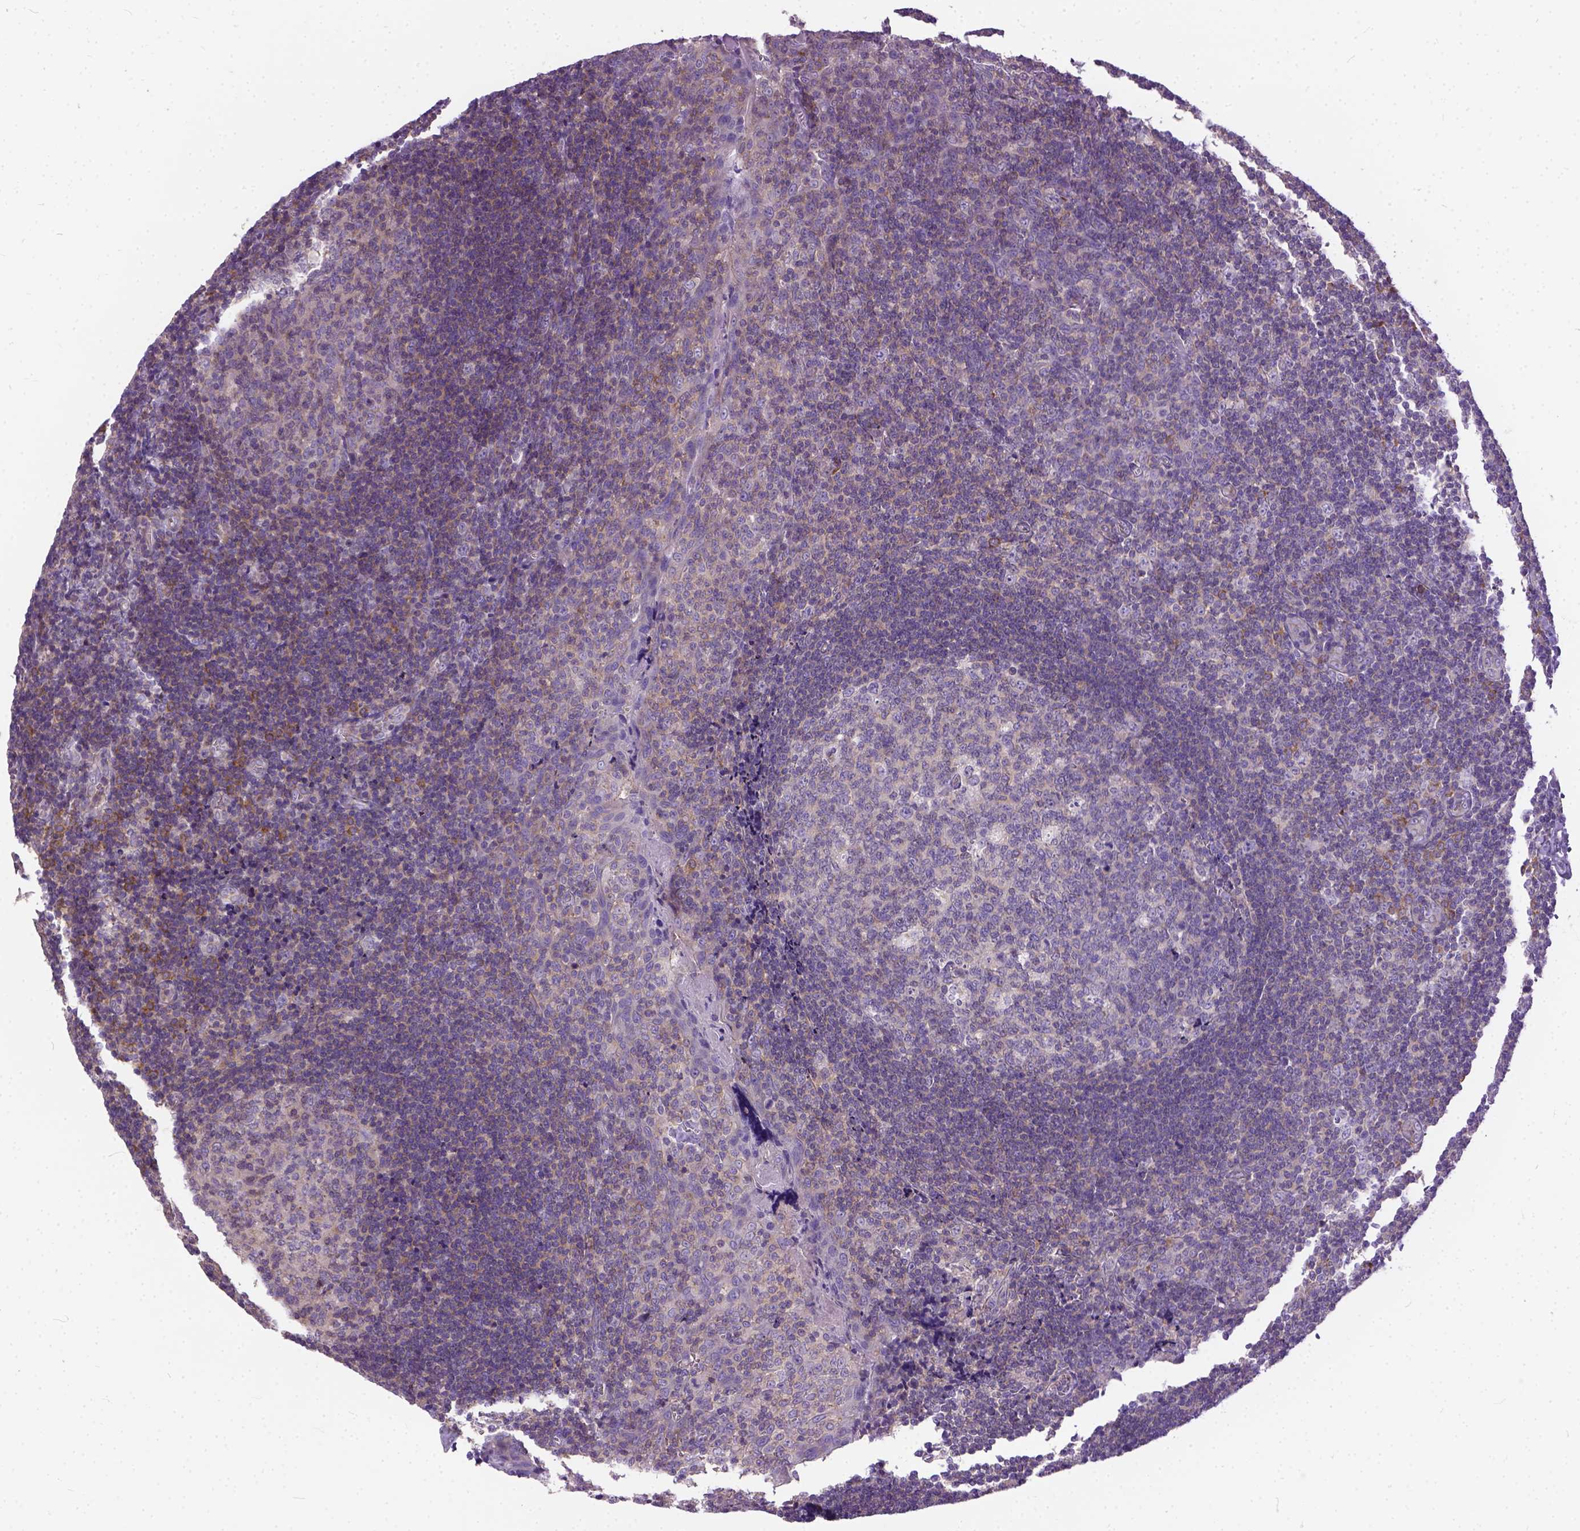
{"staining": {"intensity": "weak", "quantity": "<25%", "location": "cytoplasmic/membranous"}, "tissue": "tonsil", "cell_type": "Germinal center cells", "image_type": "normal", "snomed": [{"axis": "morphology", "description": "Normal tissue, NOS"}, {"axis": "morphology", "description": "Inflammation, NOS"}, {"axis": "topography", "description": "Tonsil"}], "caption": "IHC of benign human tonsil shows no positivity in germinal center cells.", "gene": "BANF2", "patient": {"sex": "female", "age": 31}}